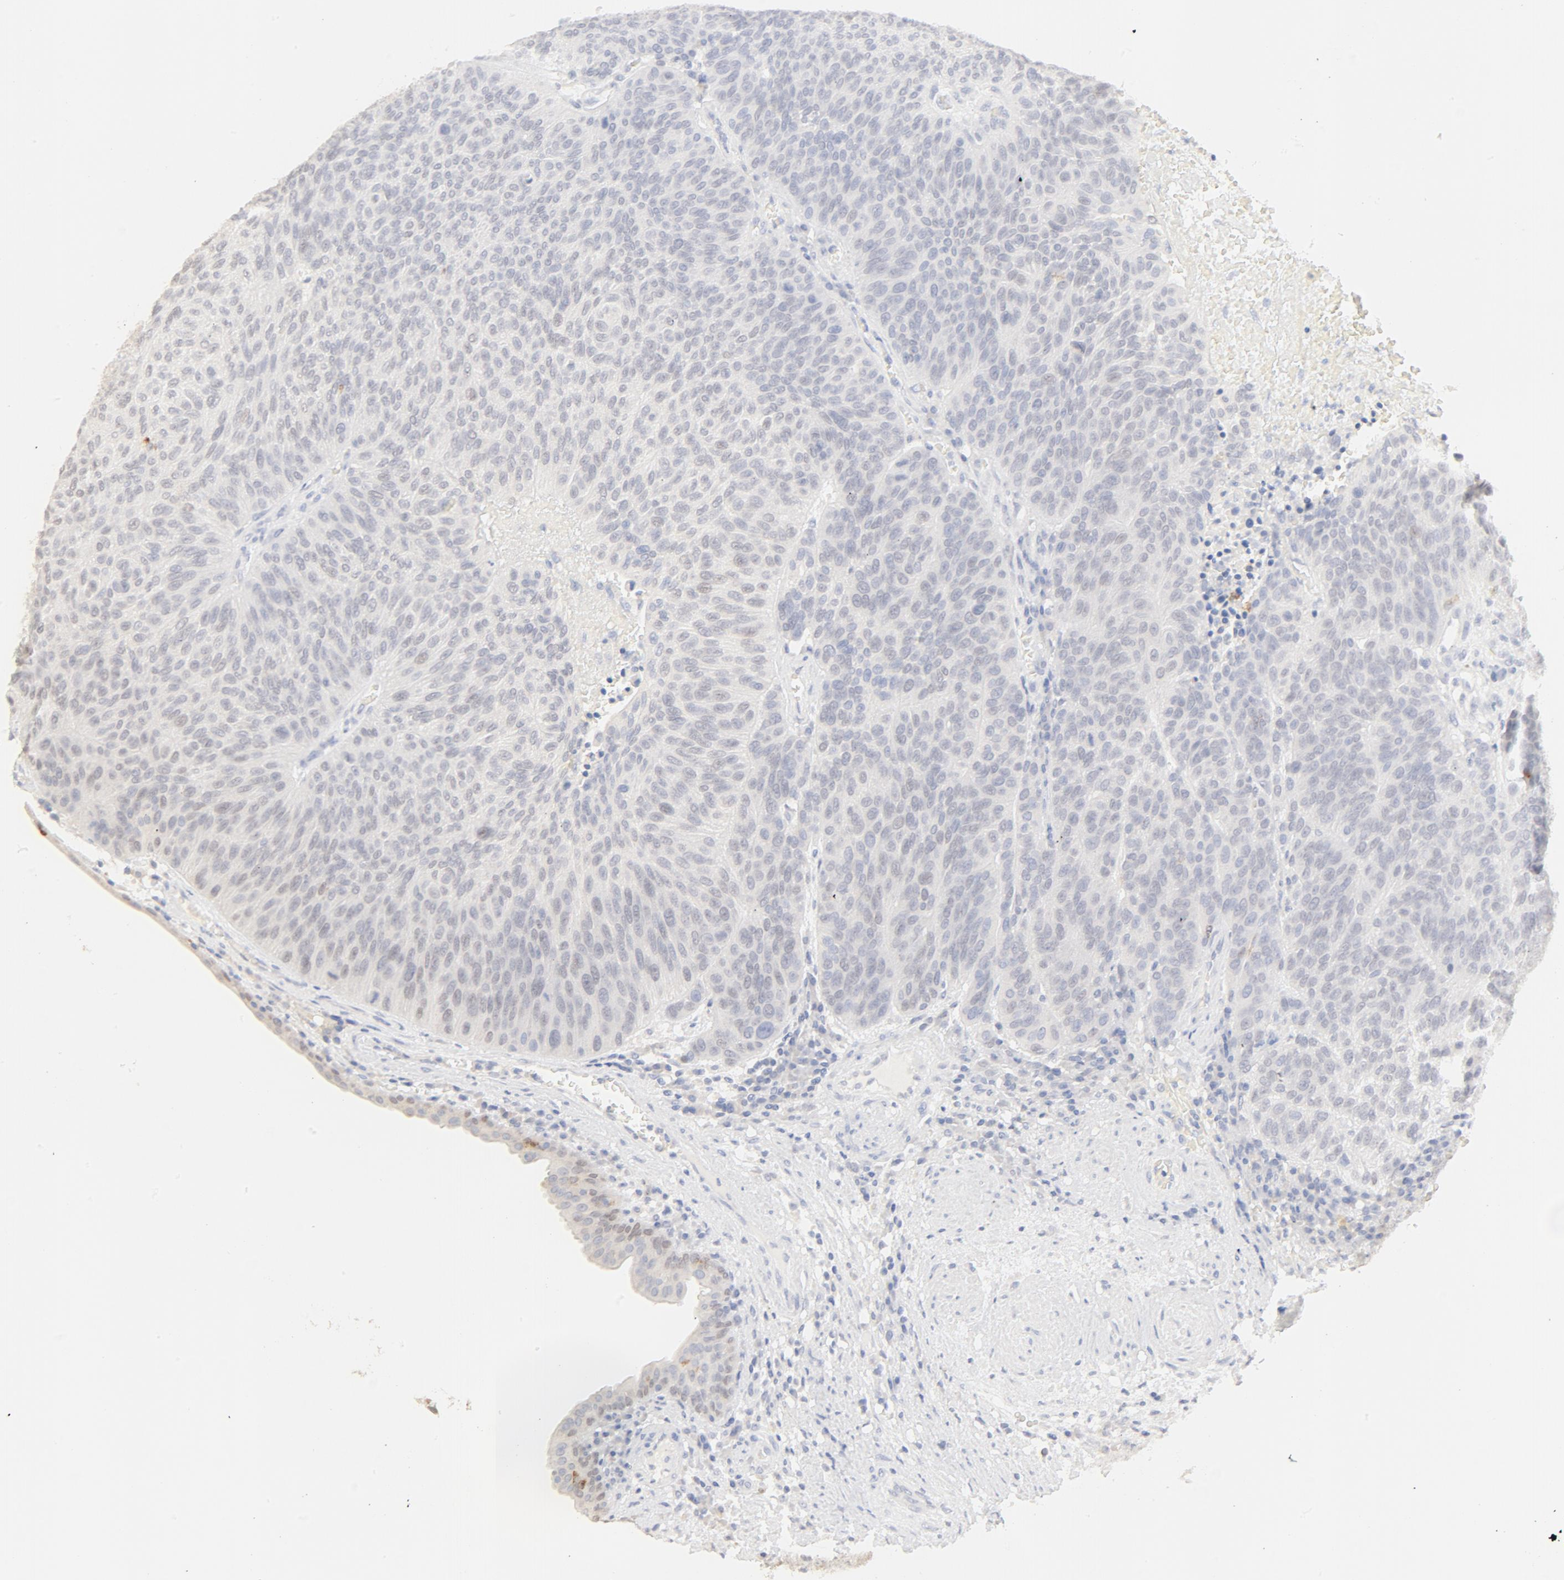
{"staining": {"intensity": "negative", "quantity": "none", "location": "none"}, "tissue": "urothelial cancer", "cell_type": "Tumor cells", "image_type": "cancer", "snomed": [{"axis": "morphology", "description": "Urothelial carcinoma, High grade"}, {"axis": "topography", "description": "Urinary bladder"}], "caption": "Tumor cells show no significant expression in high-grade urothelial carcinoma. (DAB immunohistochemistry (IHC), high magnification).", "gene": "FCGBP", "patient": {"sex": "male", "age": 66}}